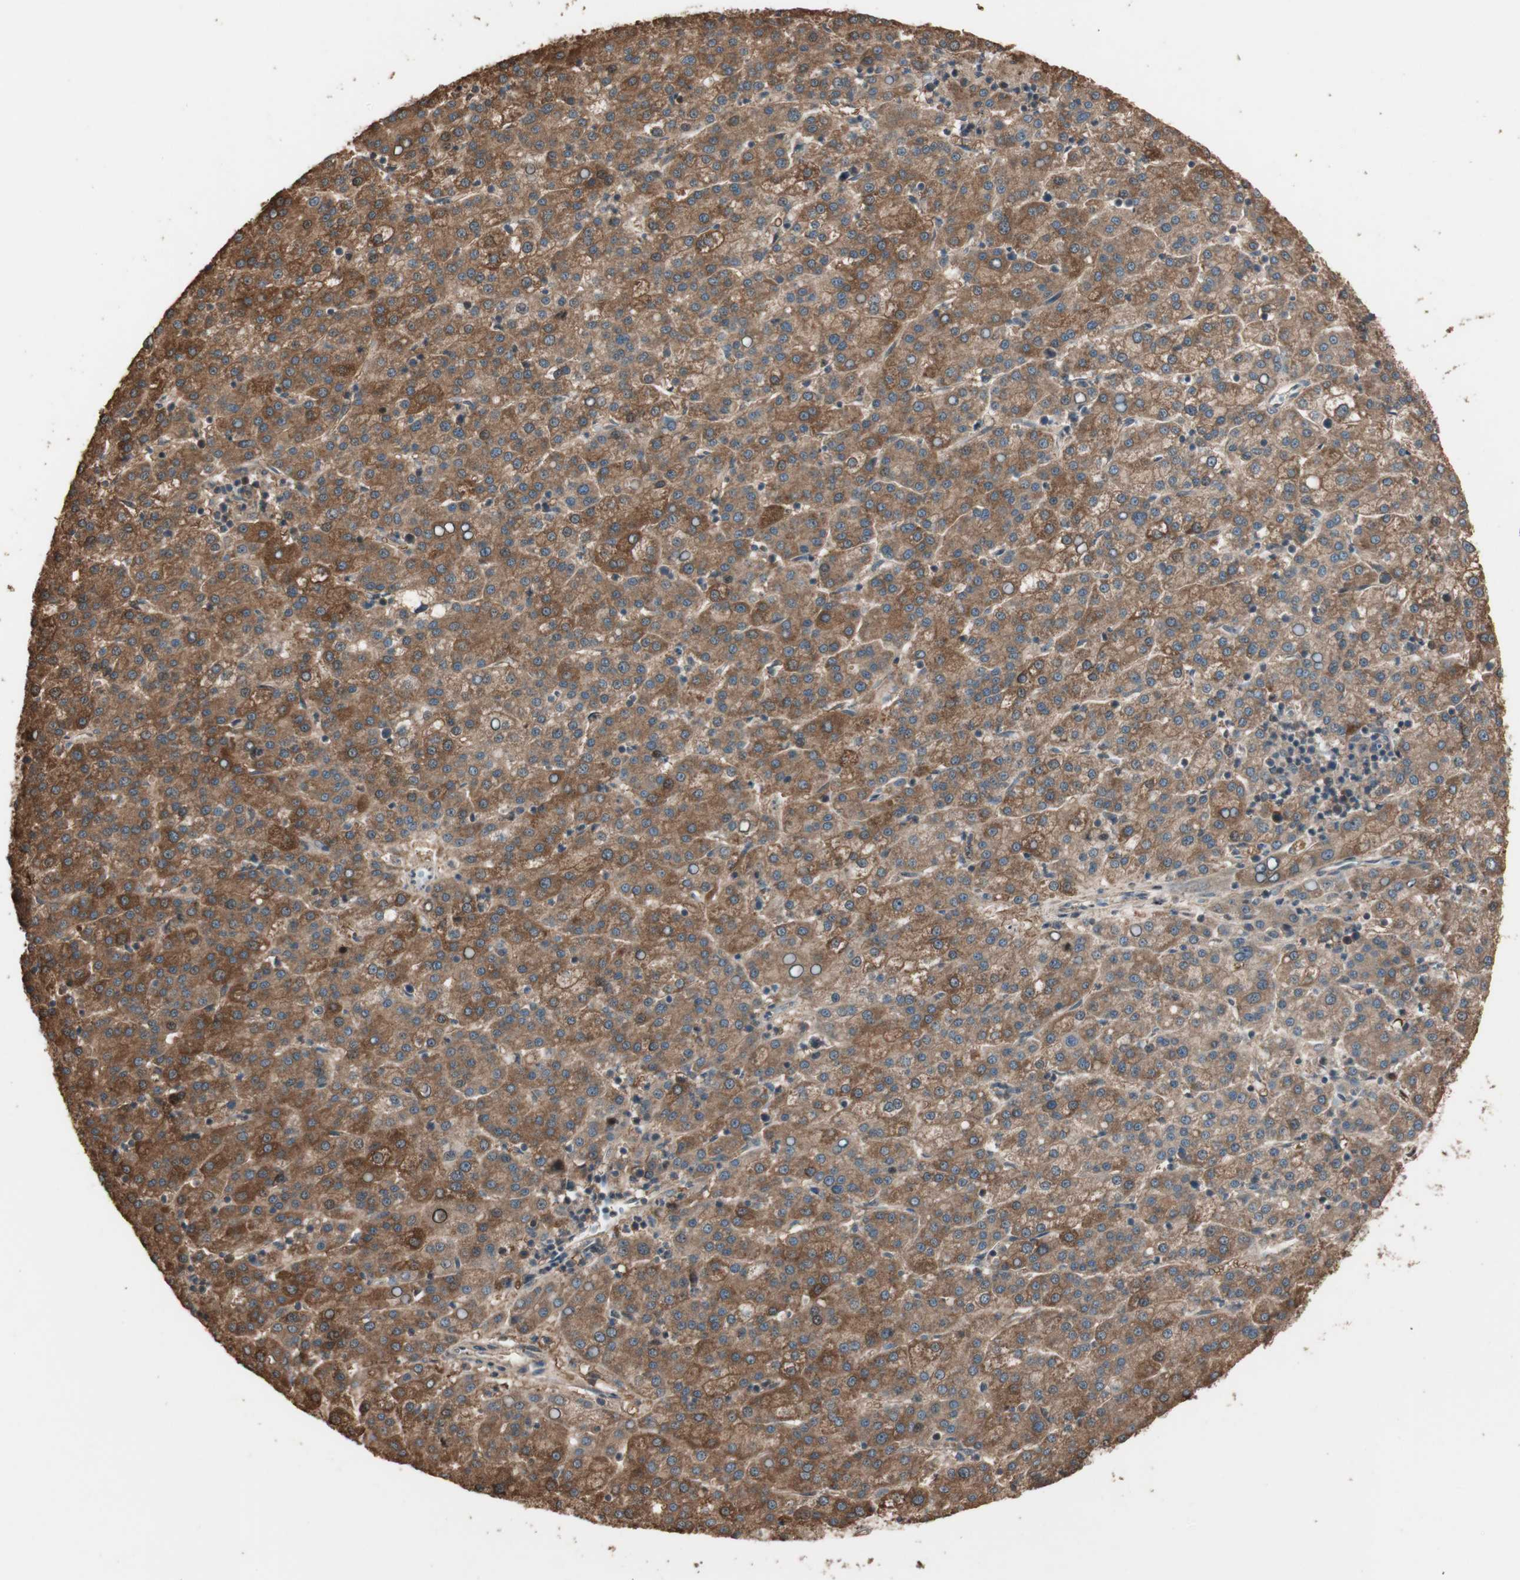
{"staining": {"intensity": "strong", "quantity": ">75%", "location": "cytoplasmic/membranous"}, "tissue": "liver cancer", "cell_type": "Tumor cells", "image_type": "cancer", "snomed": [{"axis": "morphology", "description": "Carcinoma, Hepatocellular, NOS"}, {"axis": "topography", "description": "Liver"}], "caption": "Liver cancer stained with DAB (3,3'-diaminobenzidine) immunohistochemistry reveals high levels of strong cytoplasmic/membranous expression in approximately >75% of tumor cells.", "gene": "USP20", "patient": {"sex": "female", "age": 58}}